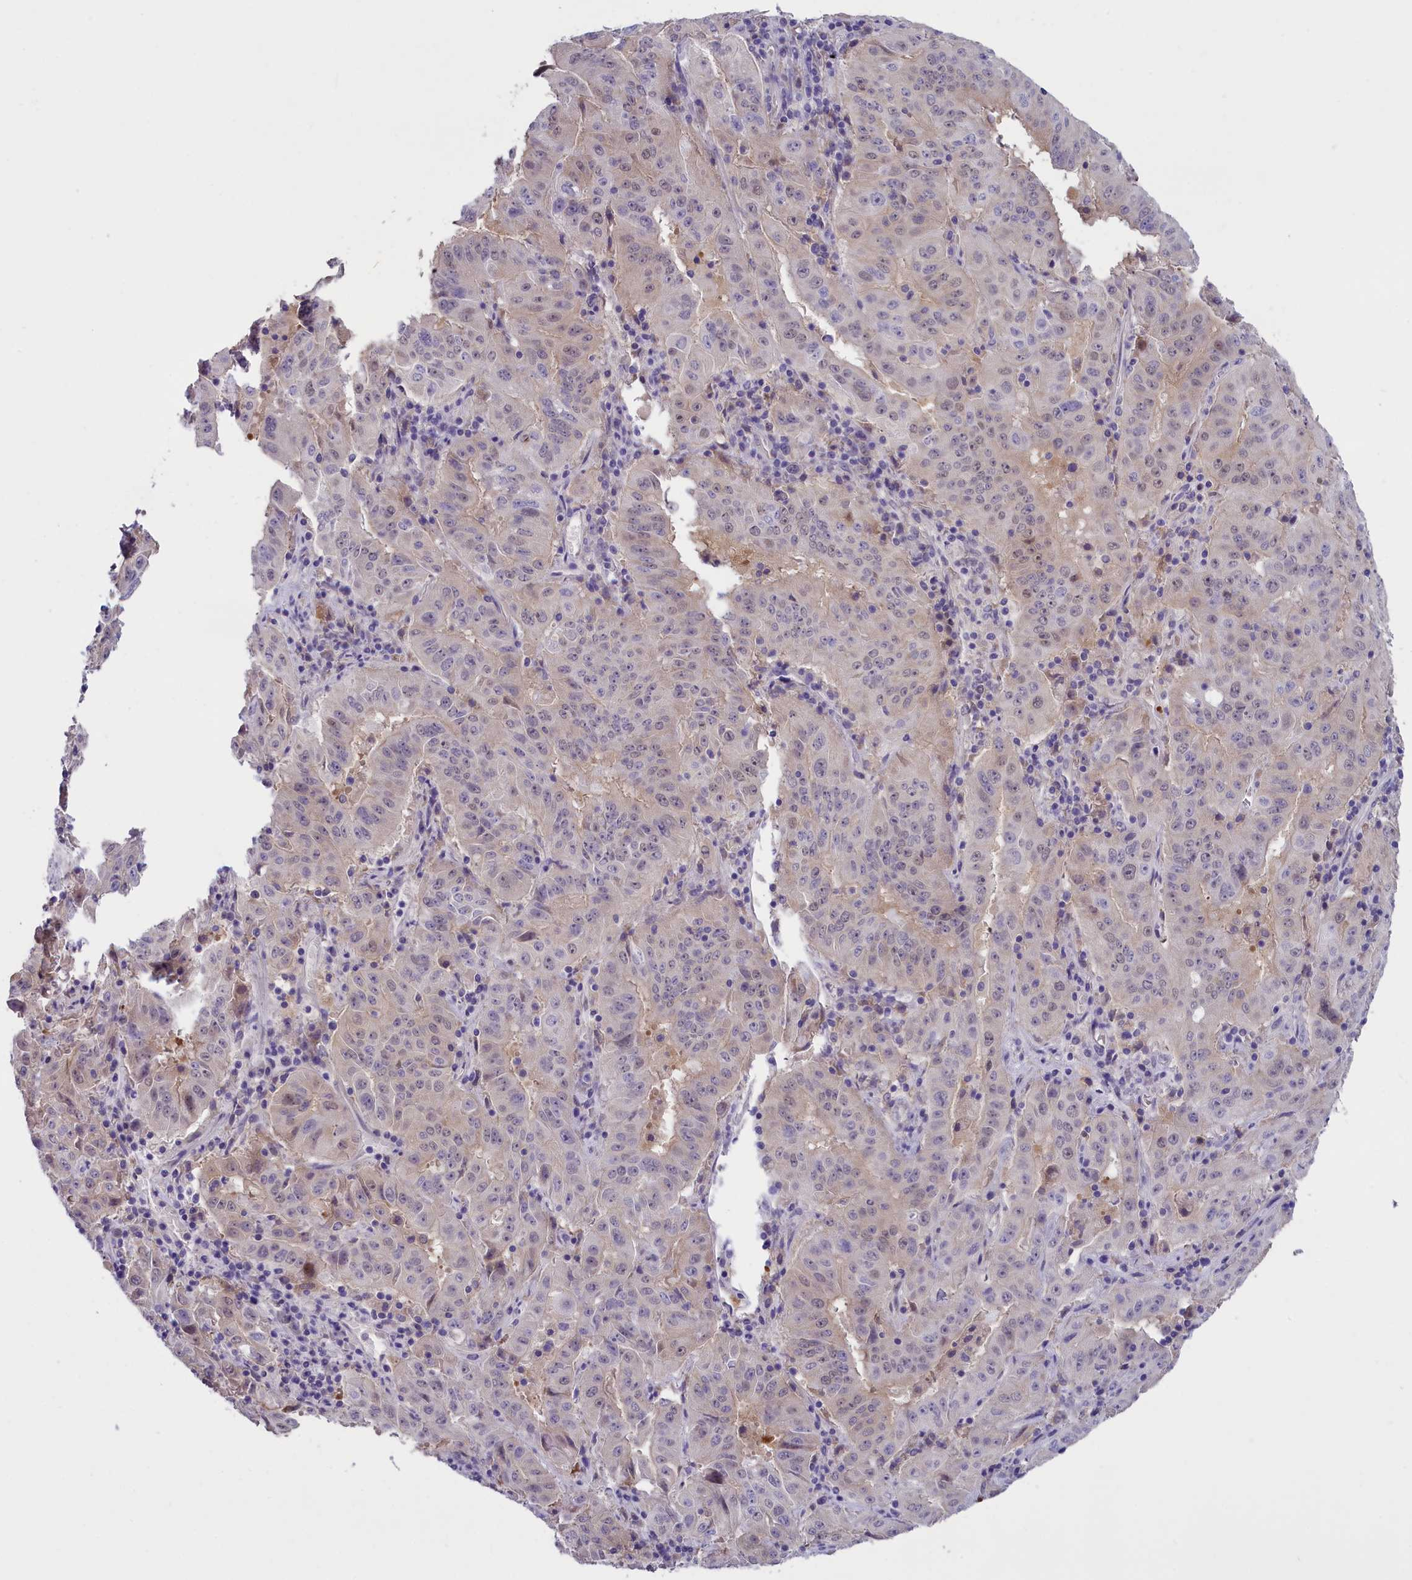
{"staining": {"intensity": "weak", "quantity": "<25%", "location": "cytoplasmic/membranous,nuclear"}, "tissue": "pancreatic cancer", "cell_type": "Tumor cells", "image_type": "cancer", "snomed": [{"axis": "morphology", "description": "Adenocarcinoma, NOS"}, {"axis": "topography", "description": "Pancreas"}], "caption": "This is an immunohistochemistry (IHC) image of human pancreatic cancer. There is no expression in tumor cells.", "gene": "ENPP6", "patient": {"sex": "male", "age": 63}}